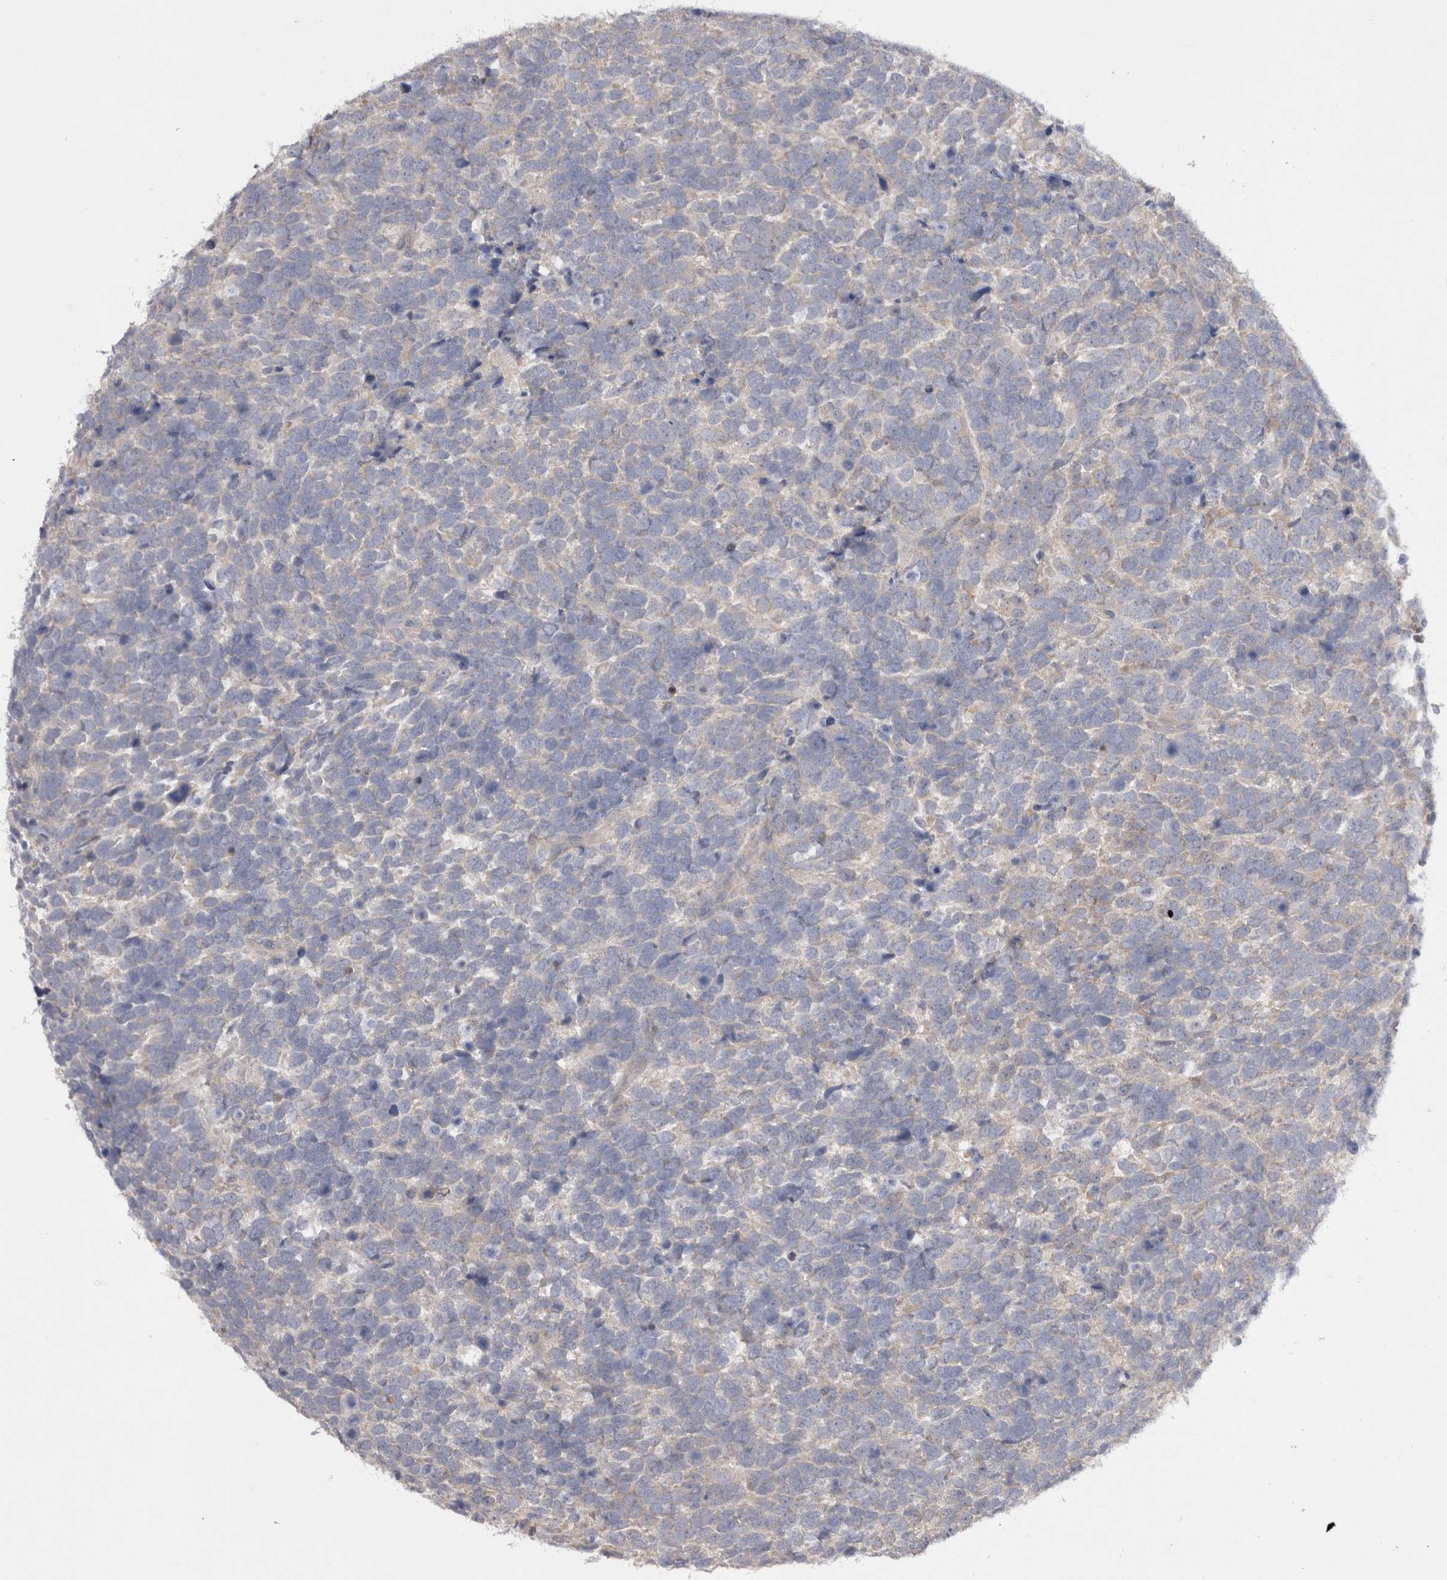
{"staining": {"intensity": "negative", "quantity": "none", "location": "none"}, "tissue": "urothelial cancer", "cell_type": "Tumor cells", "image_type": "cancer", "snomed": [{"axis": "morphology", "description": "Urothelial carcinoma, High grade"}, {"axis": "topography", "description": "Urinary bladder"}], "caption": "An image of human urothelial cancer is negative for staining in tumor cells.", "gene": "LRRC40", "patient": {"sex": "female", "age": 82}}